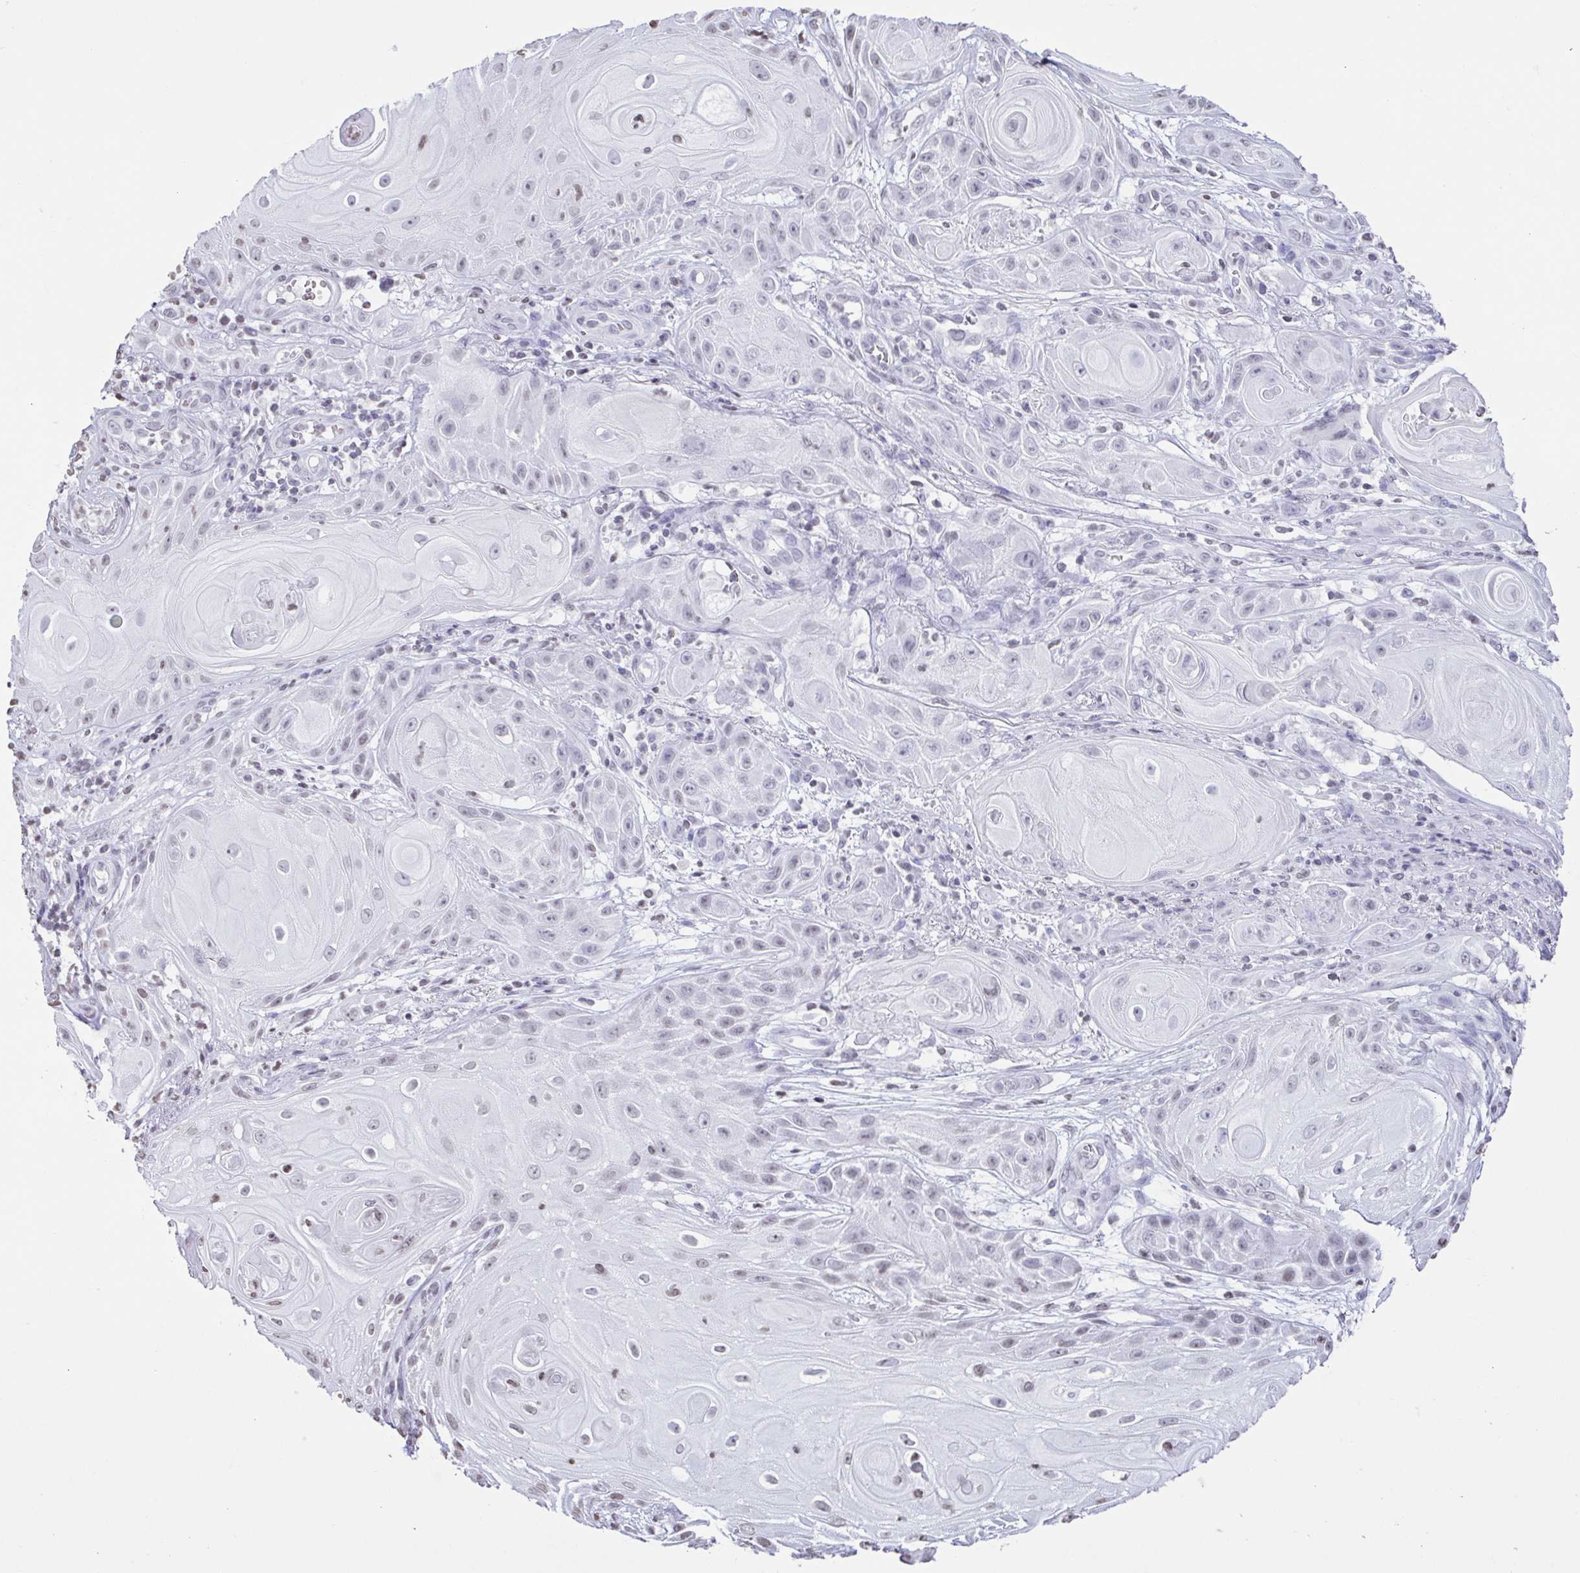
{"staining": {"intensity": "weak", "quantity": "<25%", "location": "nuclear"}, "tissue": "skin cancer", "cell_type": "Tumor cells", "image_type": "cancer", "snomed": [{"axis": "morphology", "description": "Squamous cell carcinoma, NOS"}, {"axis": "topography", "description": "Skin"}], "caption": "Immunohistochemical staining of squamous cell carcinoma (skin) displays no significant expression in tumor cells.", "gene": "VCY1B", "patient": {"sex": "male", "age": 62}}